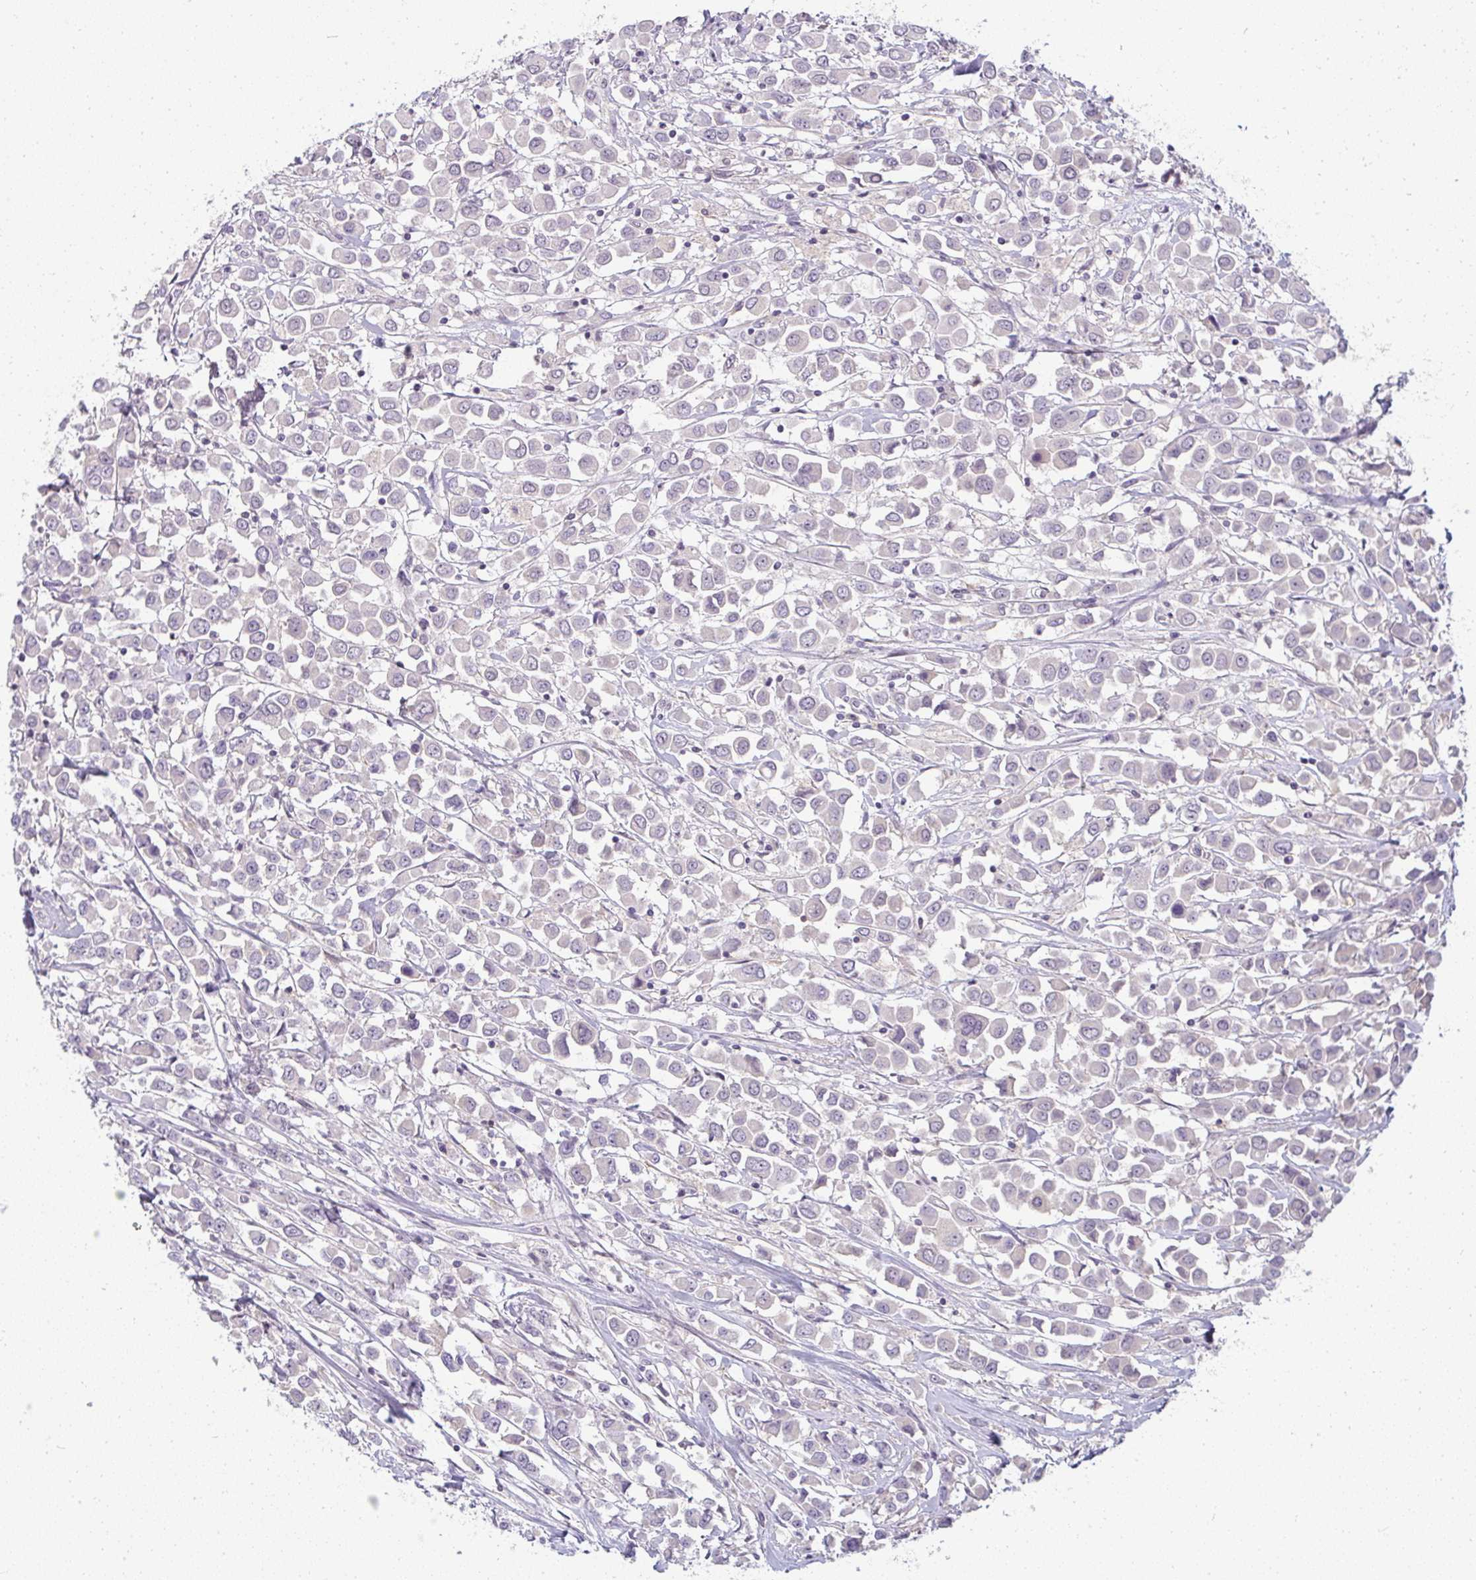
{"staining": {"intensity": "negative", "quantity": "none", "location": "none"}, "tissue": "breast cancer", "cell_type": "Tumor cells", "image_type": "cancer", "snomed": [{"axis": "morphology", "description": "Duct carcinoma"}, {"axis": "topography", "description": "Breast"}], "caption": "High magnification brightfield microscopy of intraductal carcinoma (breast) stained with DAB (brown) and counterstained with hematoxylin (blue): tumor cells show no significant expression.", "gene": "PPFIA4", "patient": {"sex": "female", "age": 61}}